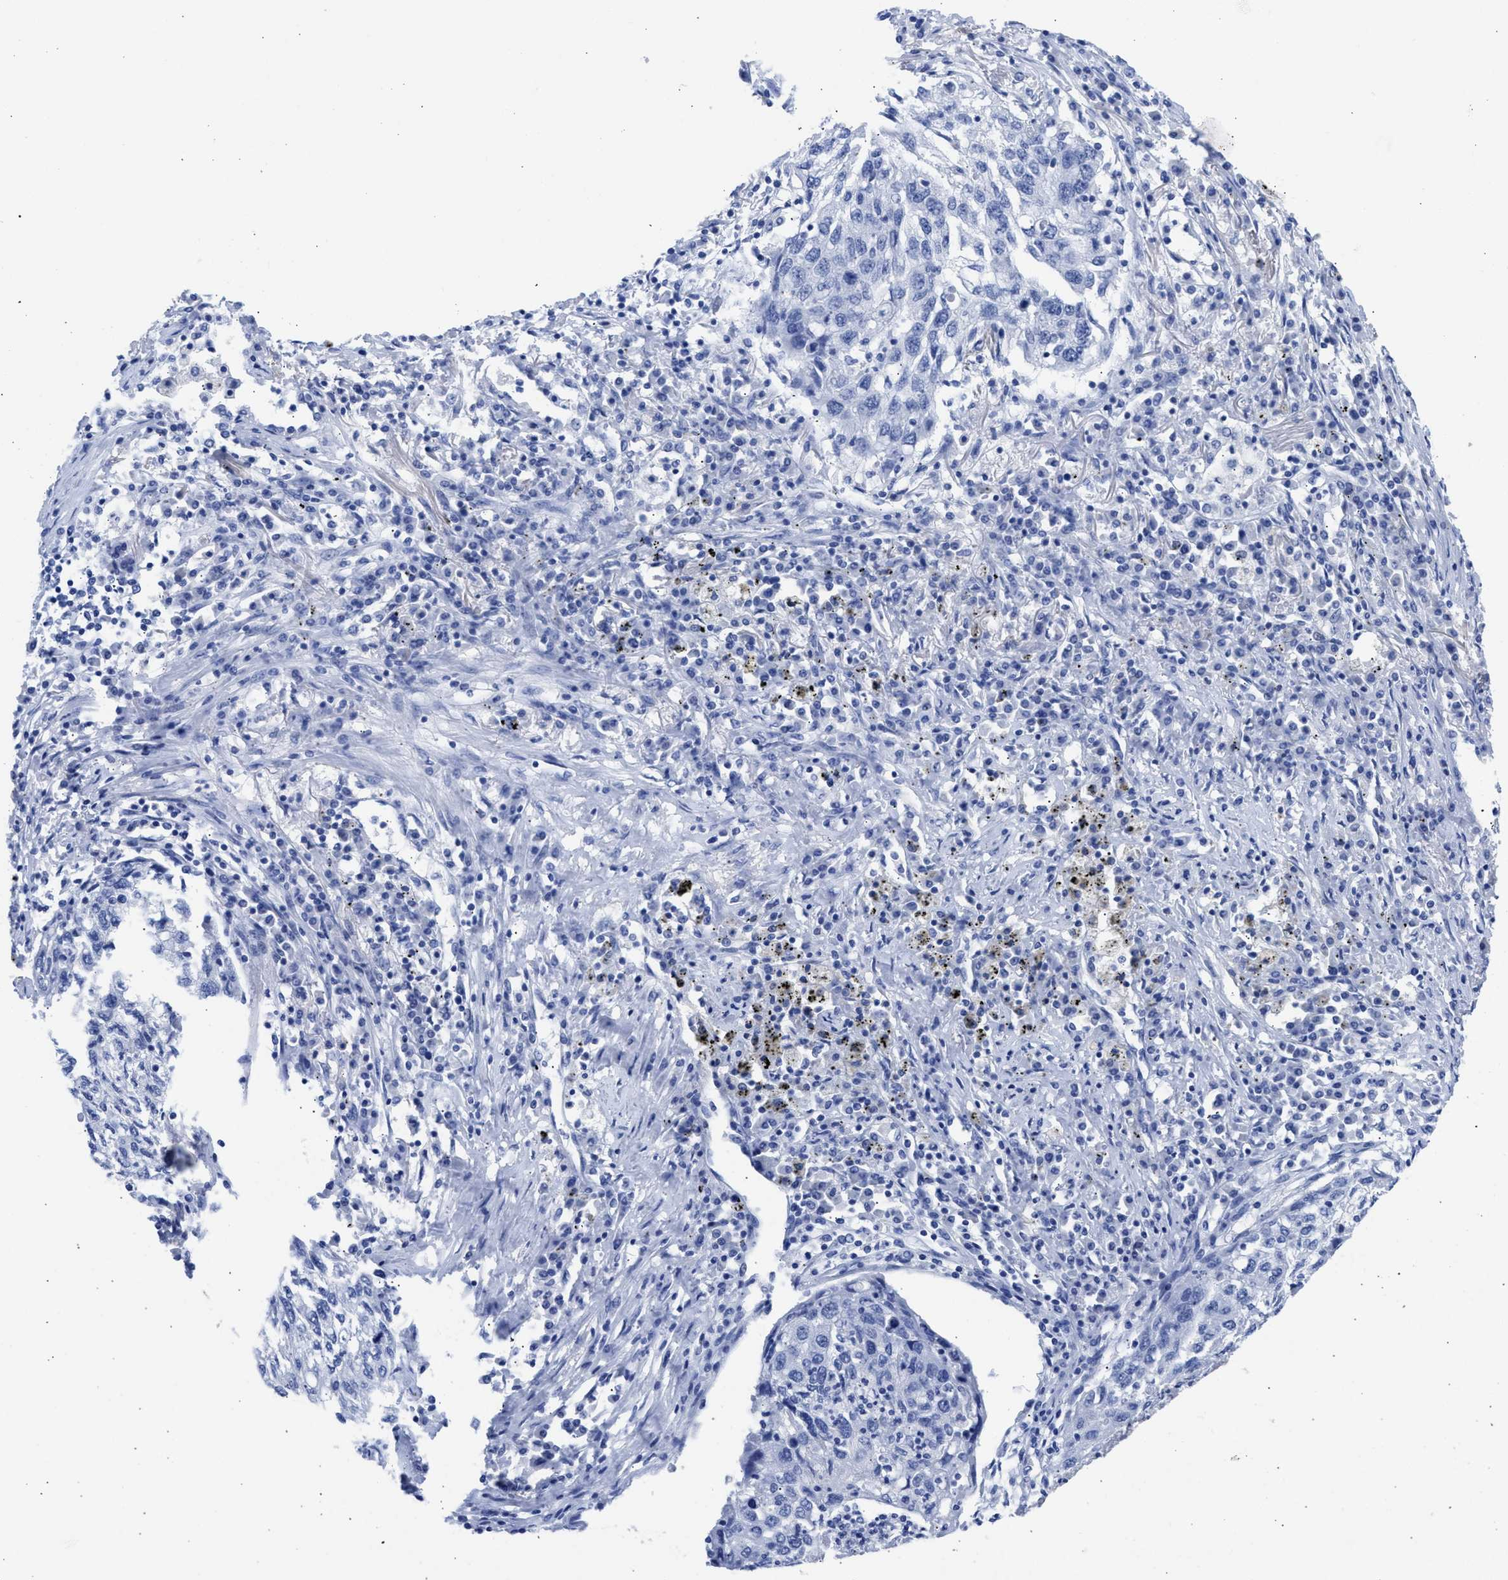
{"staining": {"intensity": "negative", "quantity": "none", "location": "none"}, "tissue": "lung cancer", "cell_type": "Tumor cells", "image_type": "cancer", "snomed": [{"axis": "morphology", "description": "Squamous cell carcinoma, NOS"}, {"axis": "topography", "description": "Lung"}], "caption": "An image of human lung cancer (squamous cell carcinoma) is negative for staining in tumor cells.", "gene": "NCAM1", "patient": {"sex": "female", "age": 63}}